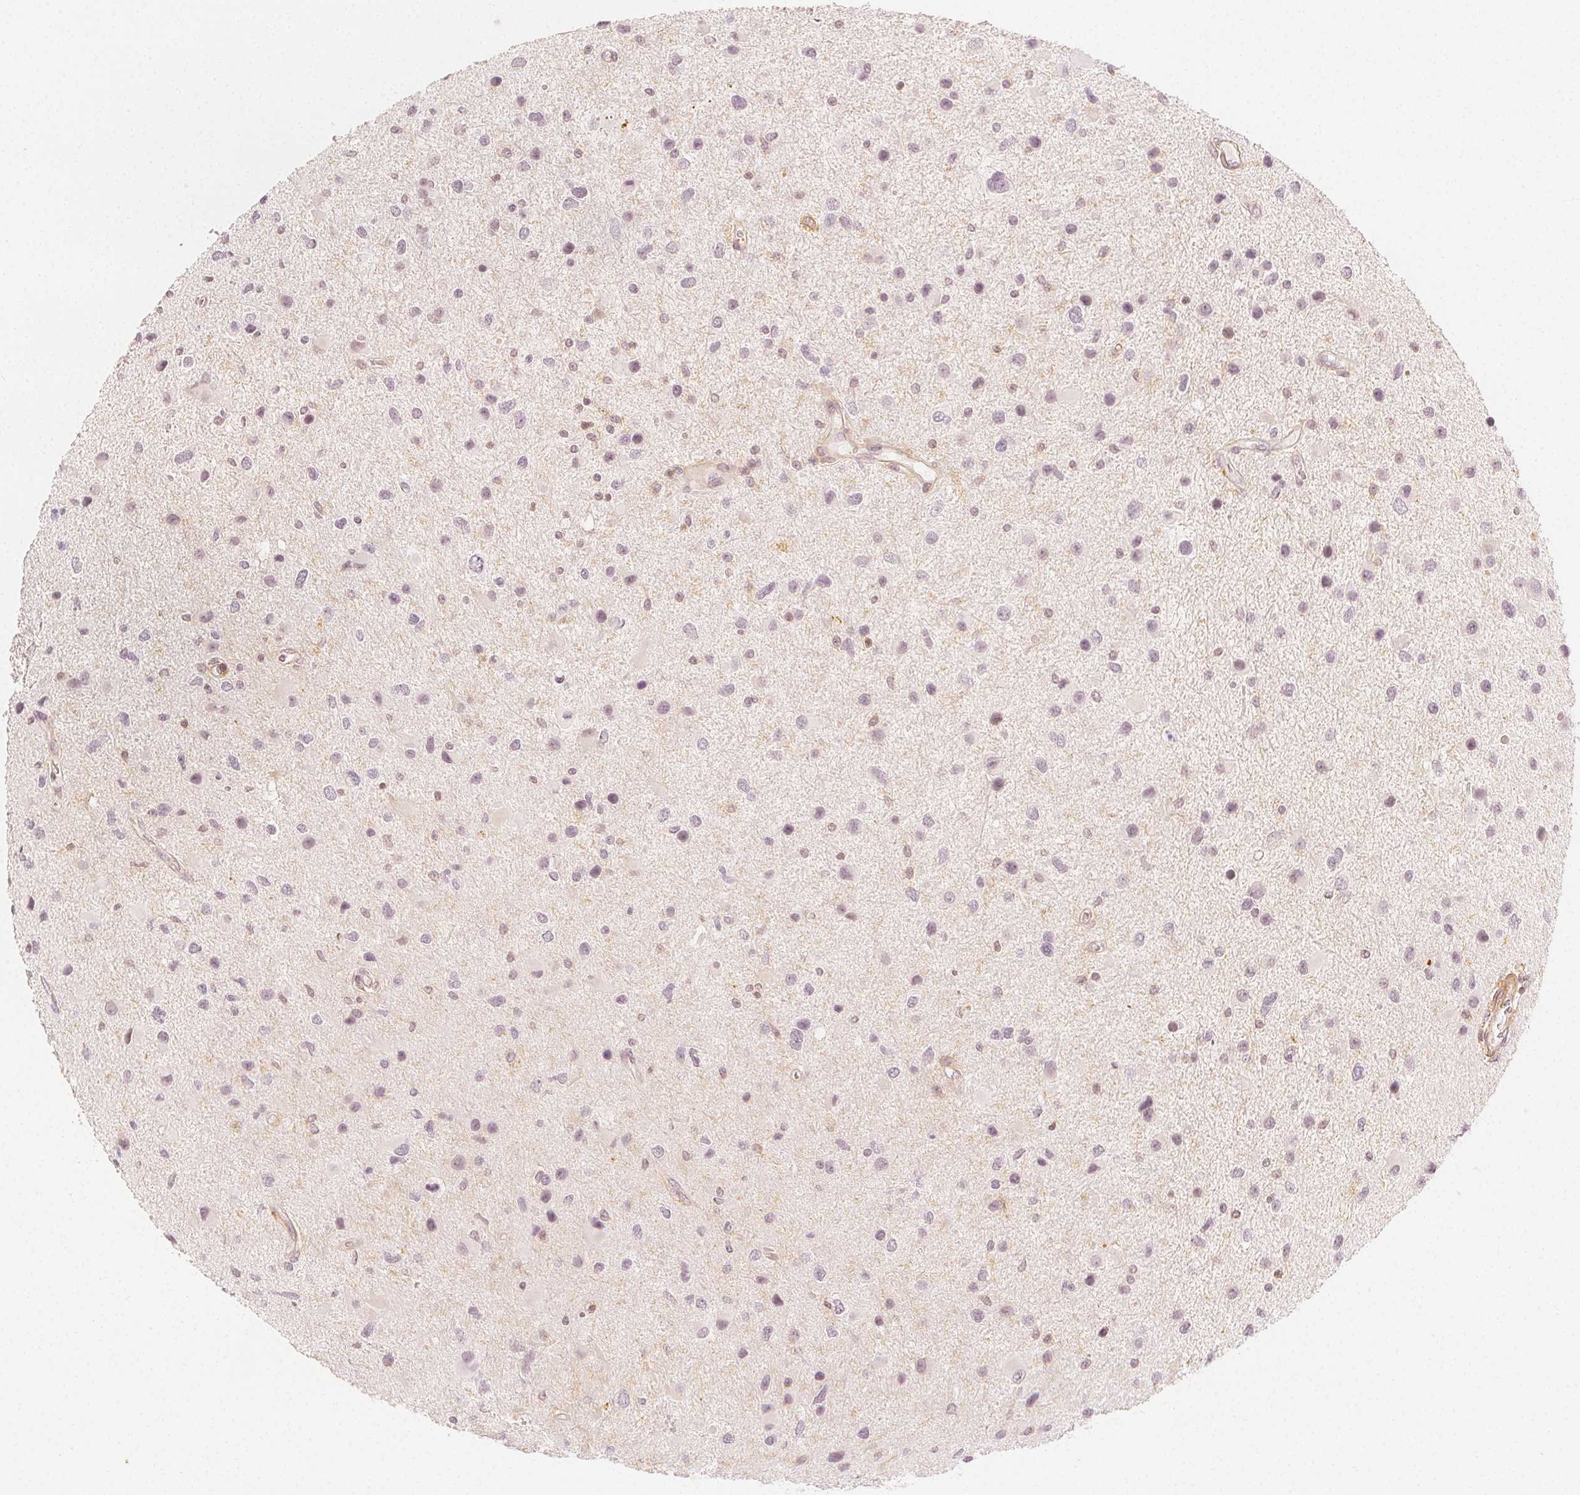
{"staining": {"intensity": "negative", "quantity": "none", "location": "none"}, "tissue": "glioma", "cell_type": "Tumor cells", "image_type": "cancer", "snomed": [{"axis": "morphology", "description": "Glioma, malignant, Low grade"}, {"axis": "topography", "description": "Brain"}], "caption": "This is a photomicrograph of immunohistochemistry (IHC) staining of malignant low-grade glioma, which shows no positivity in tumor cells.", "gene": "ARHGAP26", "patient": {"sex": "female", "age": 32}}